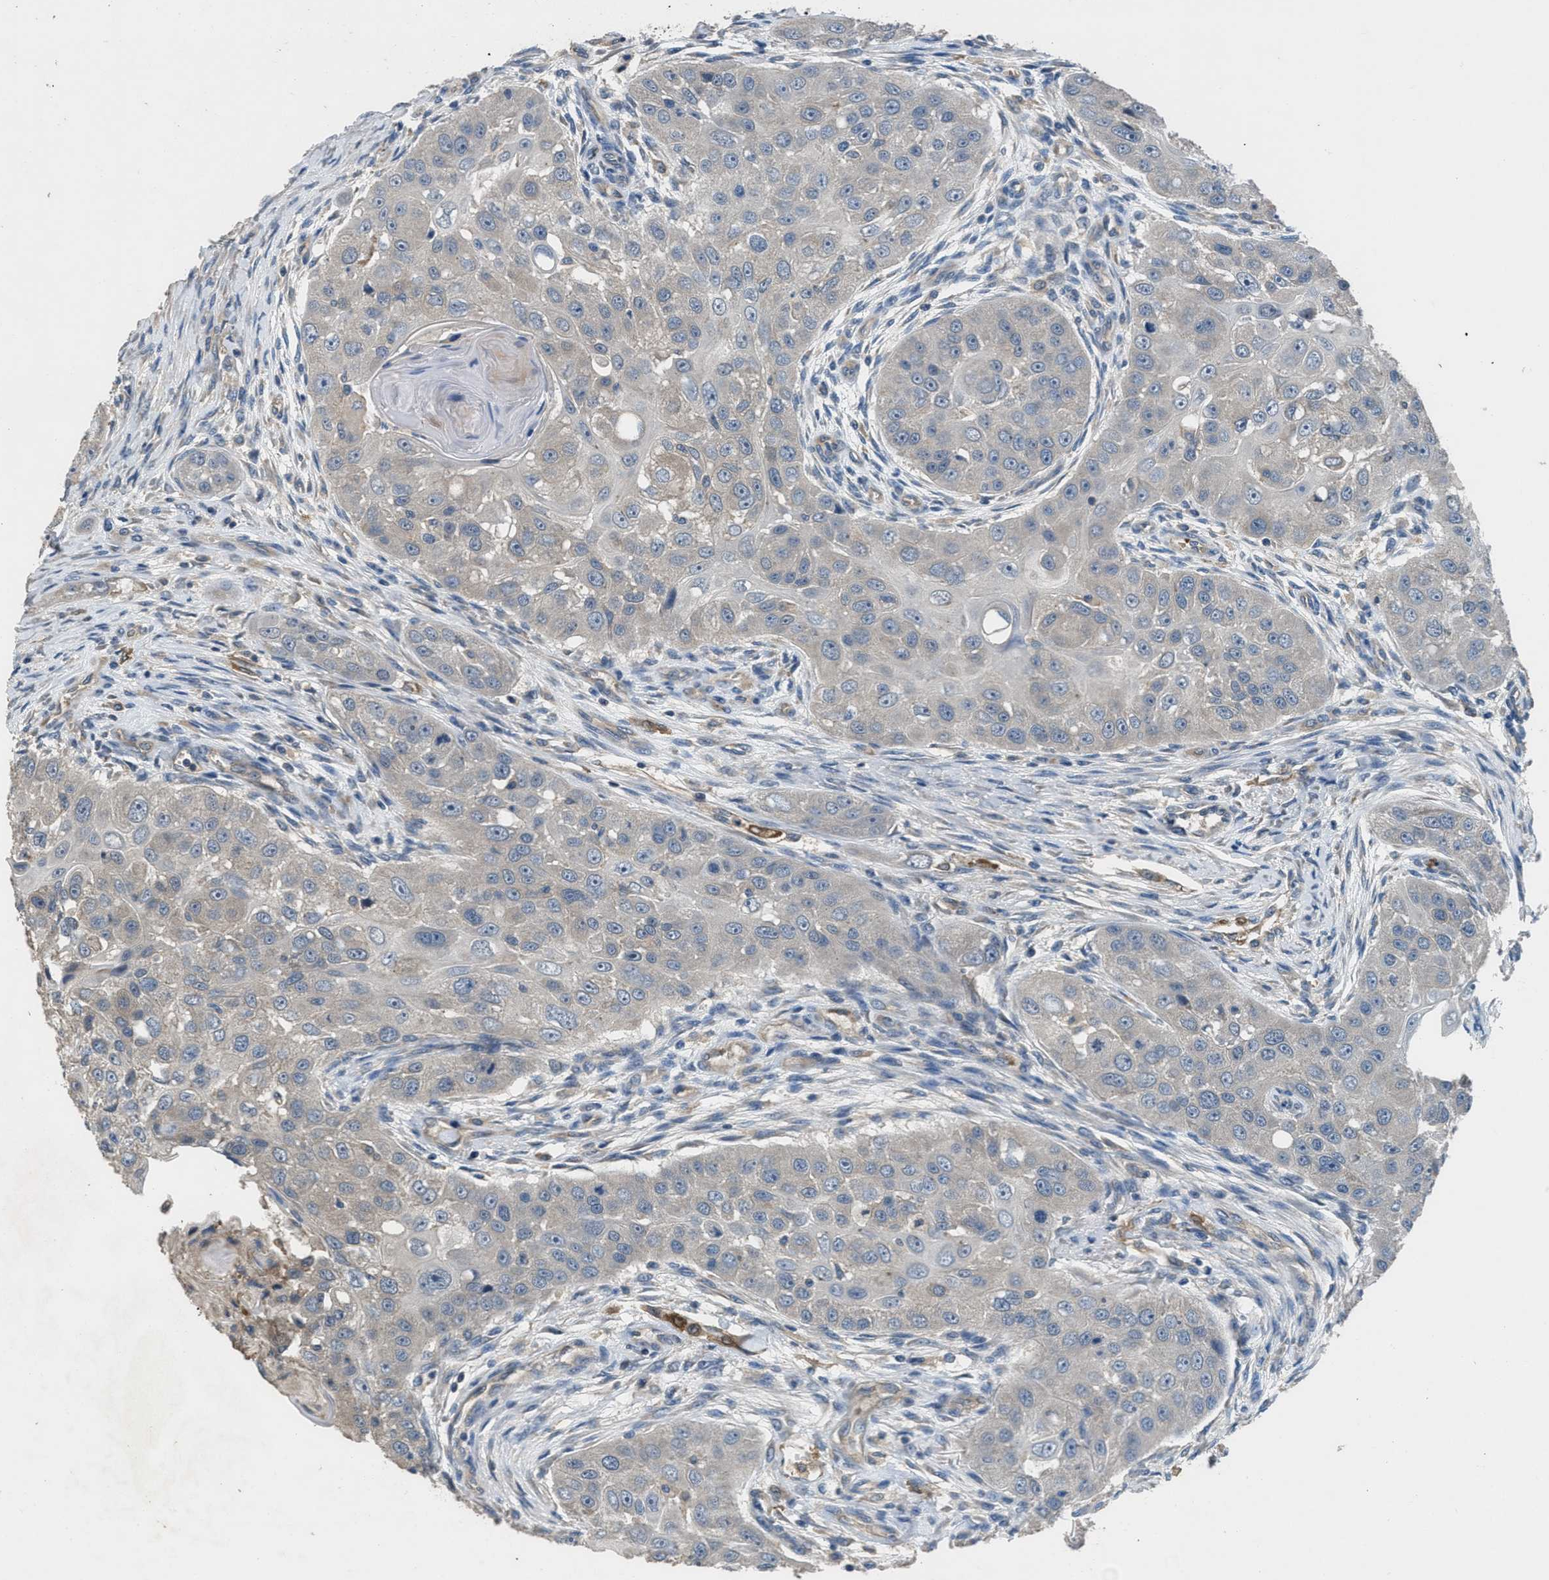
{"staining": {"intensity": "weak", "quantity": ">75%", "location": "cytoplasmic/membranous"}, "tissue": "head and neck cancer", "cell_type": "Tumor cells", "image_type": "cancer", "snomed": [{"axis": "morphology", "description": "Normal tissue, NOS"}, {"axis": "morphology", "description": "Squamous cell carcinoma, NOS"}, {"axis": "topography", "description": "Skeletal muscle"}, {"axis": "topography", "description": "Head-Neck"}], "caption": "Head and neck squamous cell carcinoma was stained to show a protein in brown. There is low levels of weak cytoplasmic/membranous expression in approximately >75% of tumor cells.", "gene": "DGKE", "patient": {"sex": "male", "age": 51}}